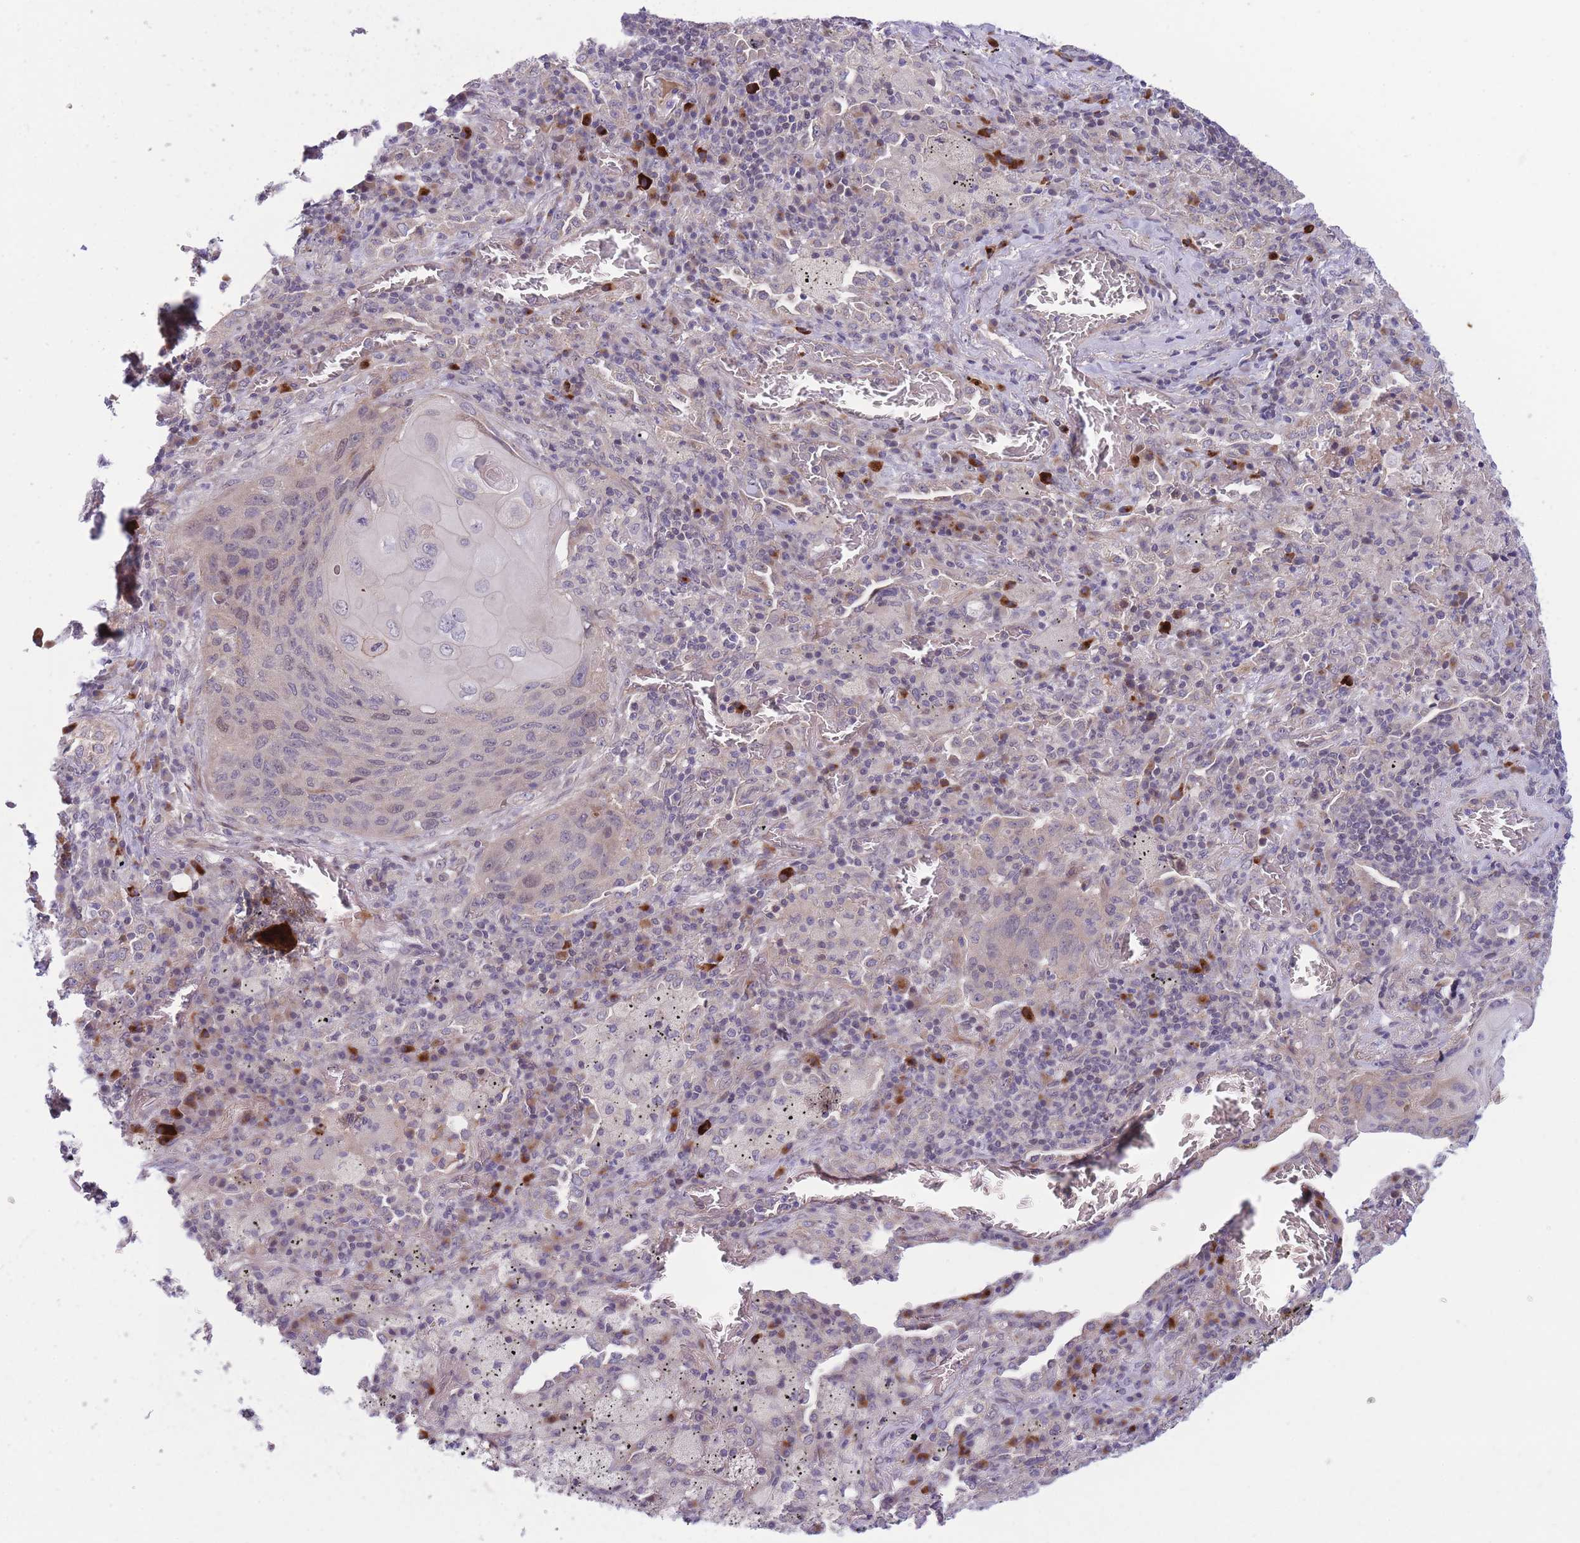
{"staining": {"intensity": "weak", "quantity": "<25%", "location": "nuclear"}, "tissue": "lung cancer", "cell_type": "Tumor cells", "image_type": "cancer", "snomed": [{"axis": "morphology", "description": "Squamous cell carcinoma, NOS"}, {"axis": "topography", "description": "Lung"}], "caption": "The immunohistochemistry histopathology image has no significant expression in tumor cells of lung squamous cell carcinoma tissue.", "gene": "CDC25B", "patient": {"sex": "female", "age": 63}}